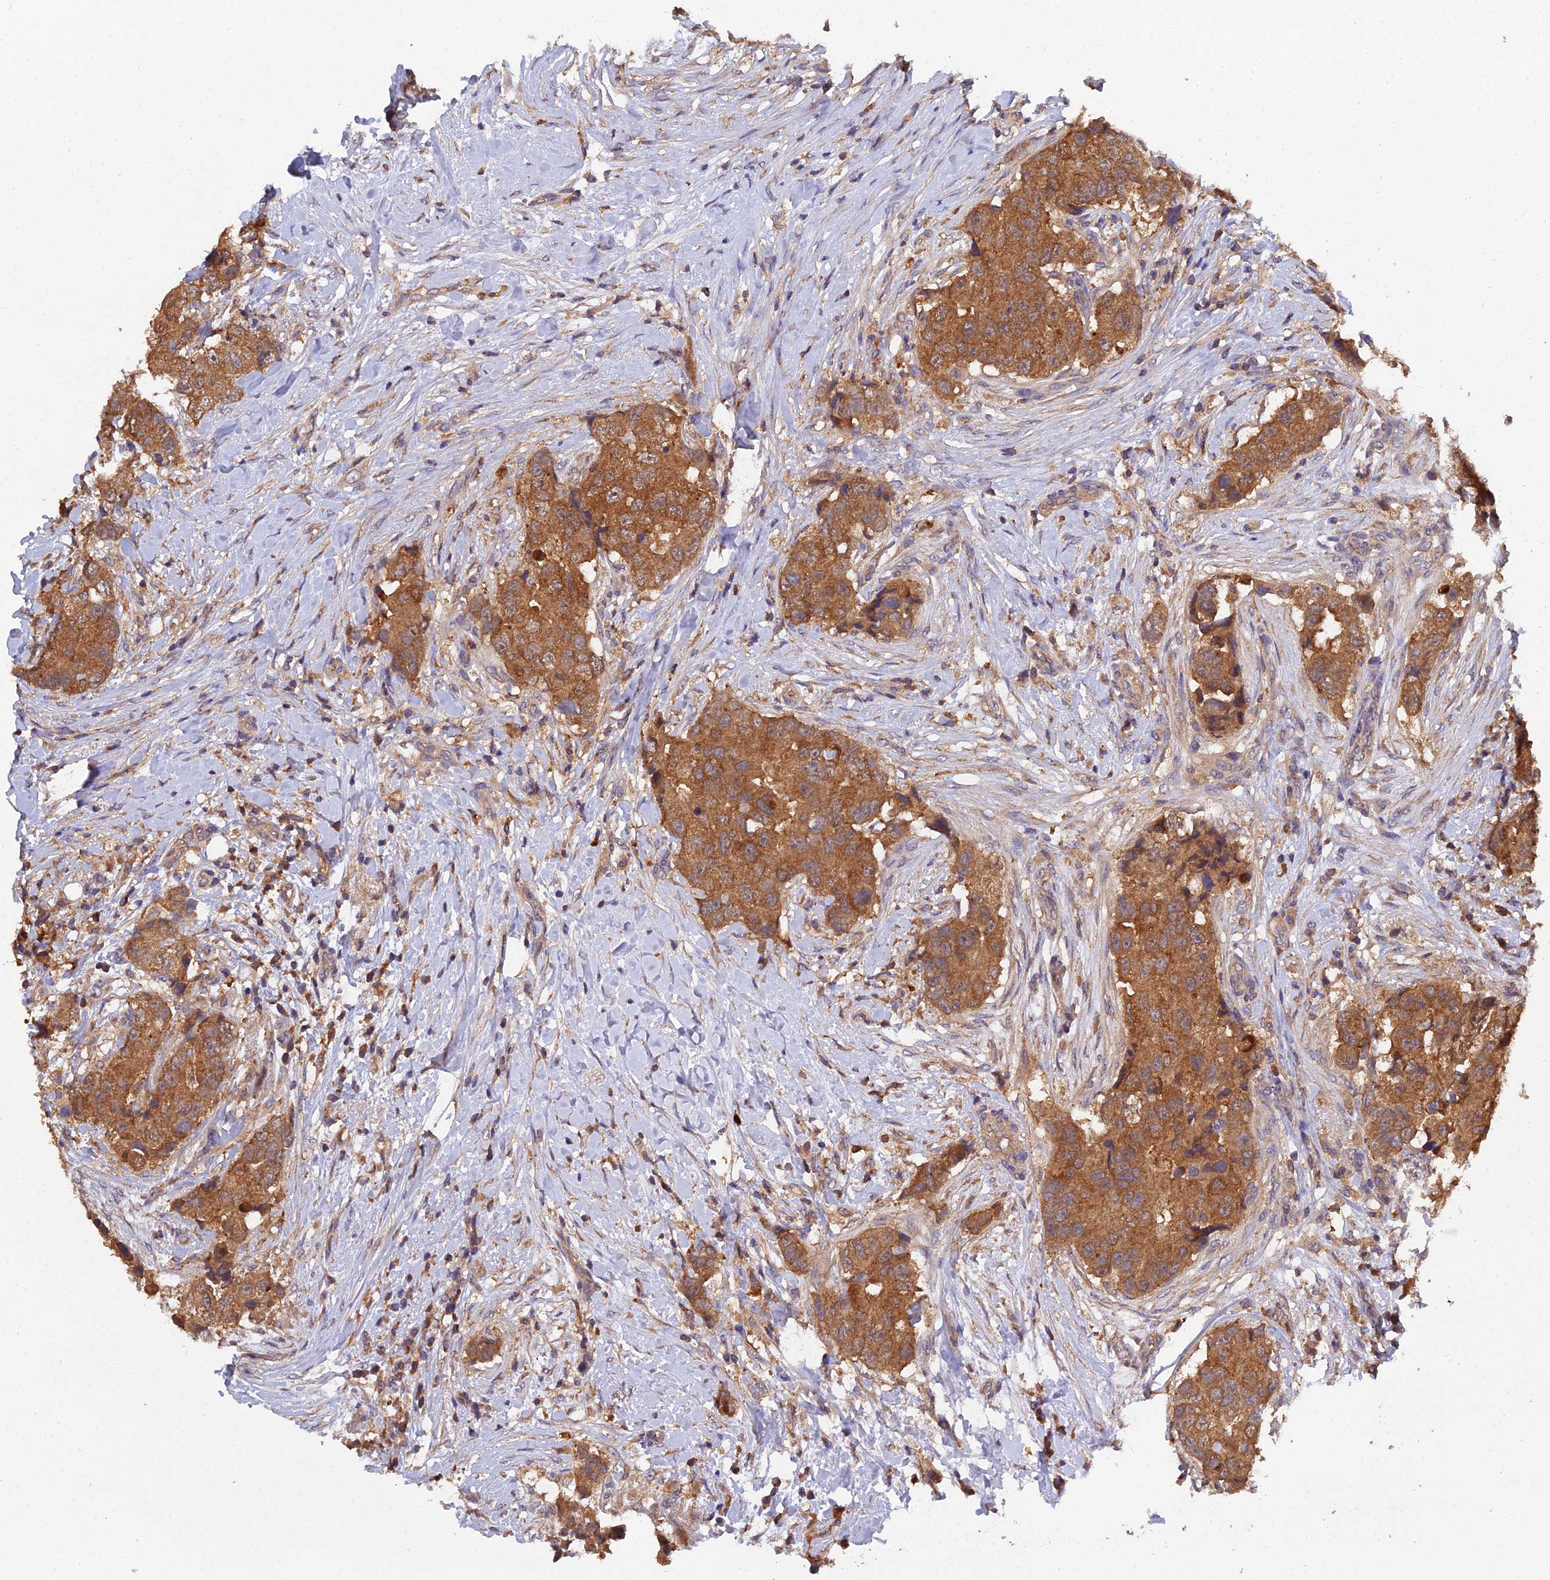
{"staining": {"intensity": "moderate", "quantity": ">75%", "location": "cytoplasmic/membranous"}, "tissue": "breast cancer", "cell_type": "Tumor cells", "image_type": "cancer", "snomed": [{"axis": "morphology", "description": "Normal tissue, NOS"}, {"axis": "morphology", "description": "Duct carcinoma"}, {"axis": "topography", "description": "Breast"}], "caption": "Protein staining of infiltrating ductal carcinoma (breast) tissue displays moderate cytoplasmic/membranous positivity in approximately >75% of tumor cells. (Brightfield microscopy of DAB IHC at high magnification).", "gene": "TMEM258", "patient": {"sex": "female", "age": 62}}